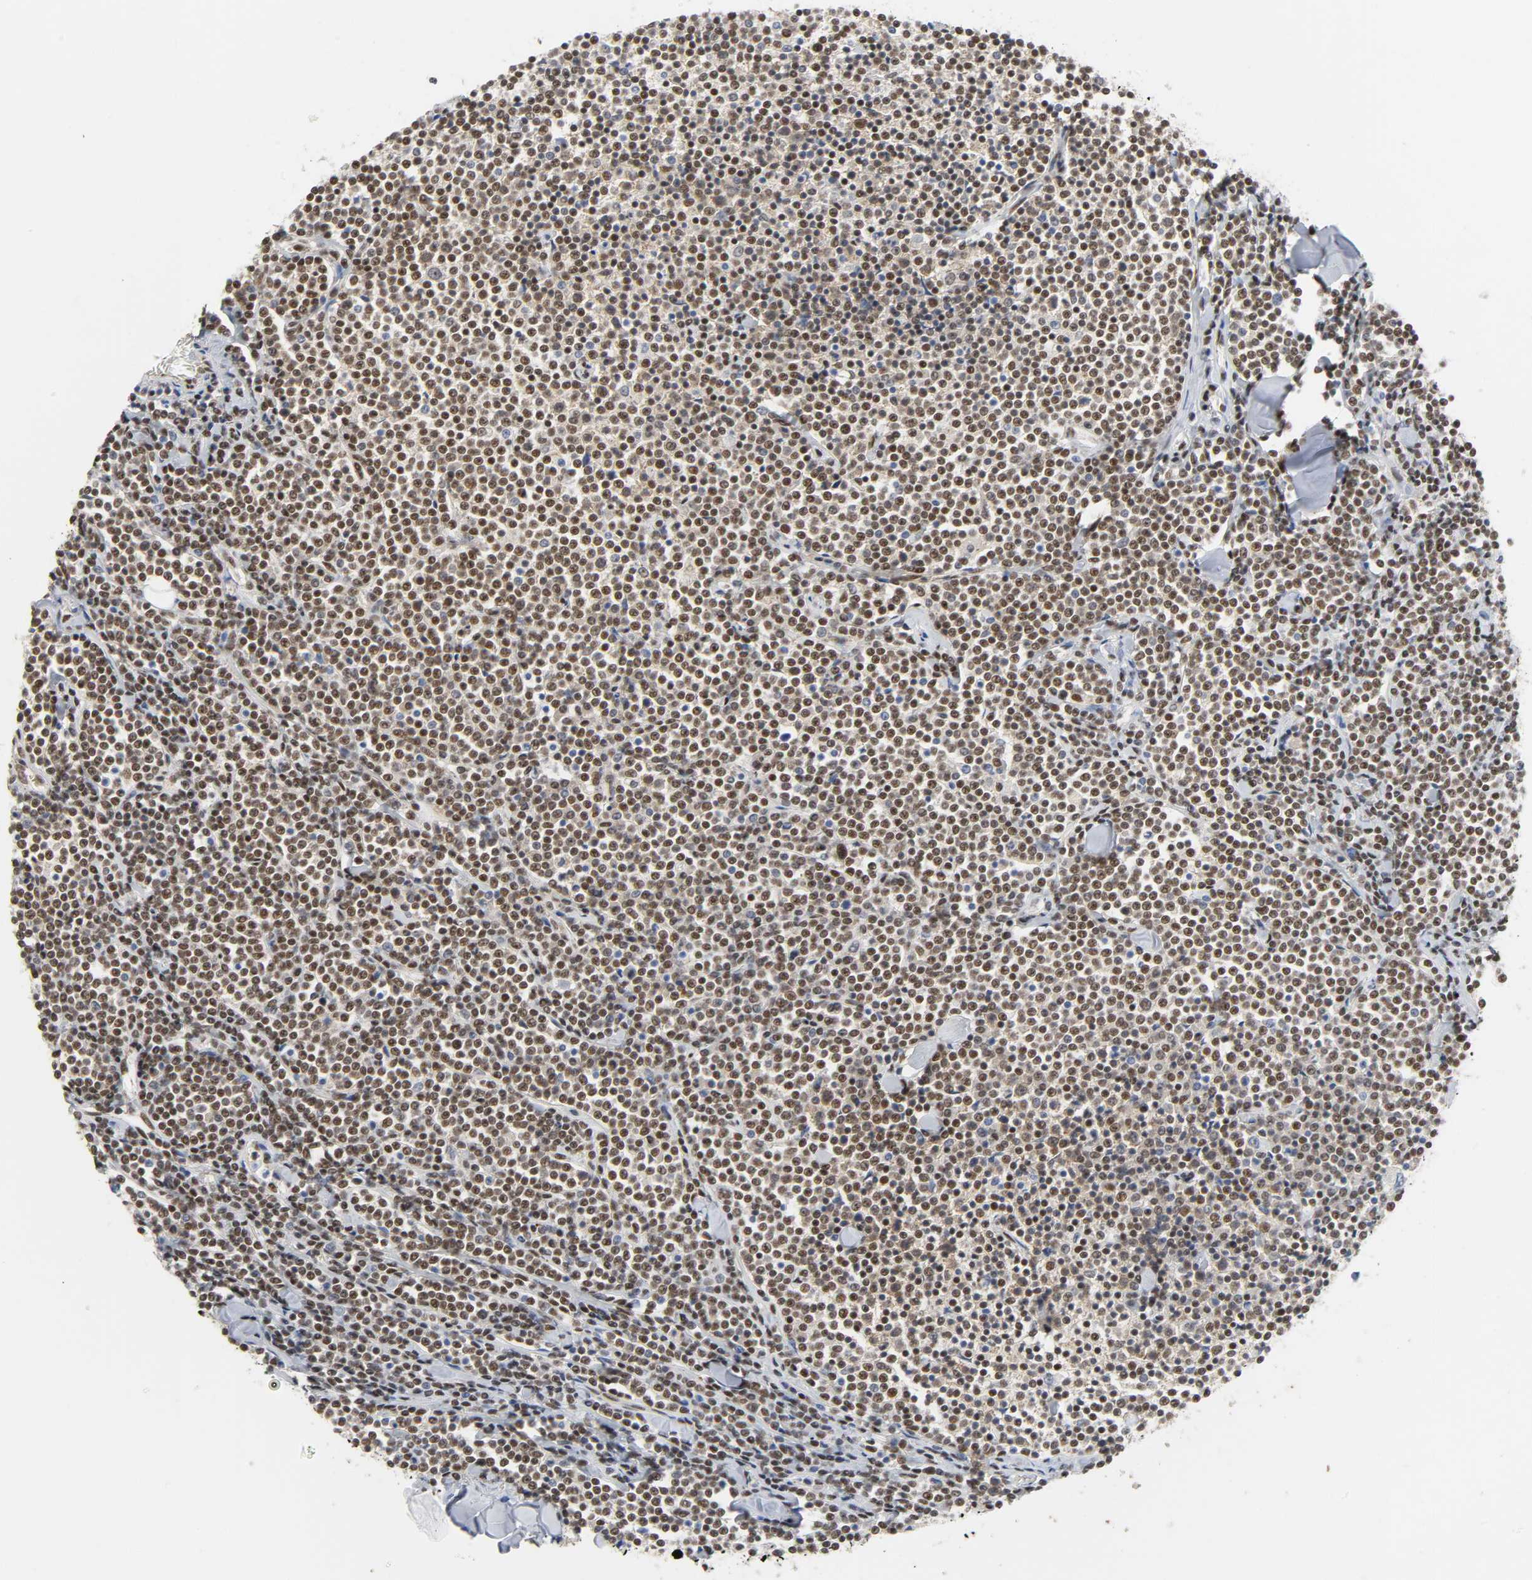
{"staining": {"intensity": "moderate", "quantity": ">75%", "location": "nuclear"}, "tissue": "lymphoma", "cell_type": "Tumor cells", "image_type": "cancer", "snomed": [{"axis": "morphology", "description": "Malignant lymphoma, non-Hodgkin's type, Low grade"}, {"axis": "topography", "description": "Soft tissue"}], "caption": "Lymphoma stained with a brown dye displays moderate nuclear positive expression in about >75% of tumor cells.", "gene": "NCOA6", "patient": {"sex": "male", "age": 92}}